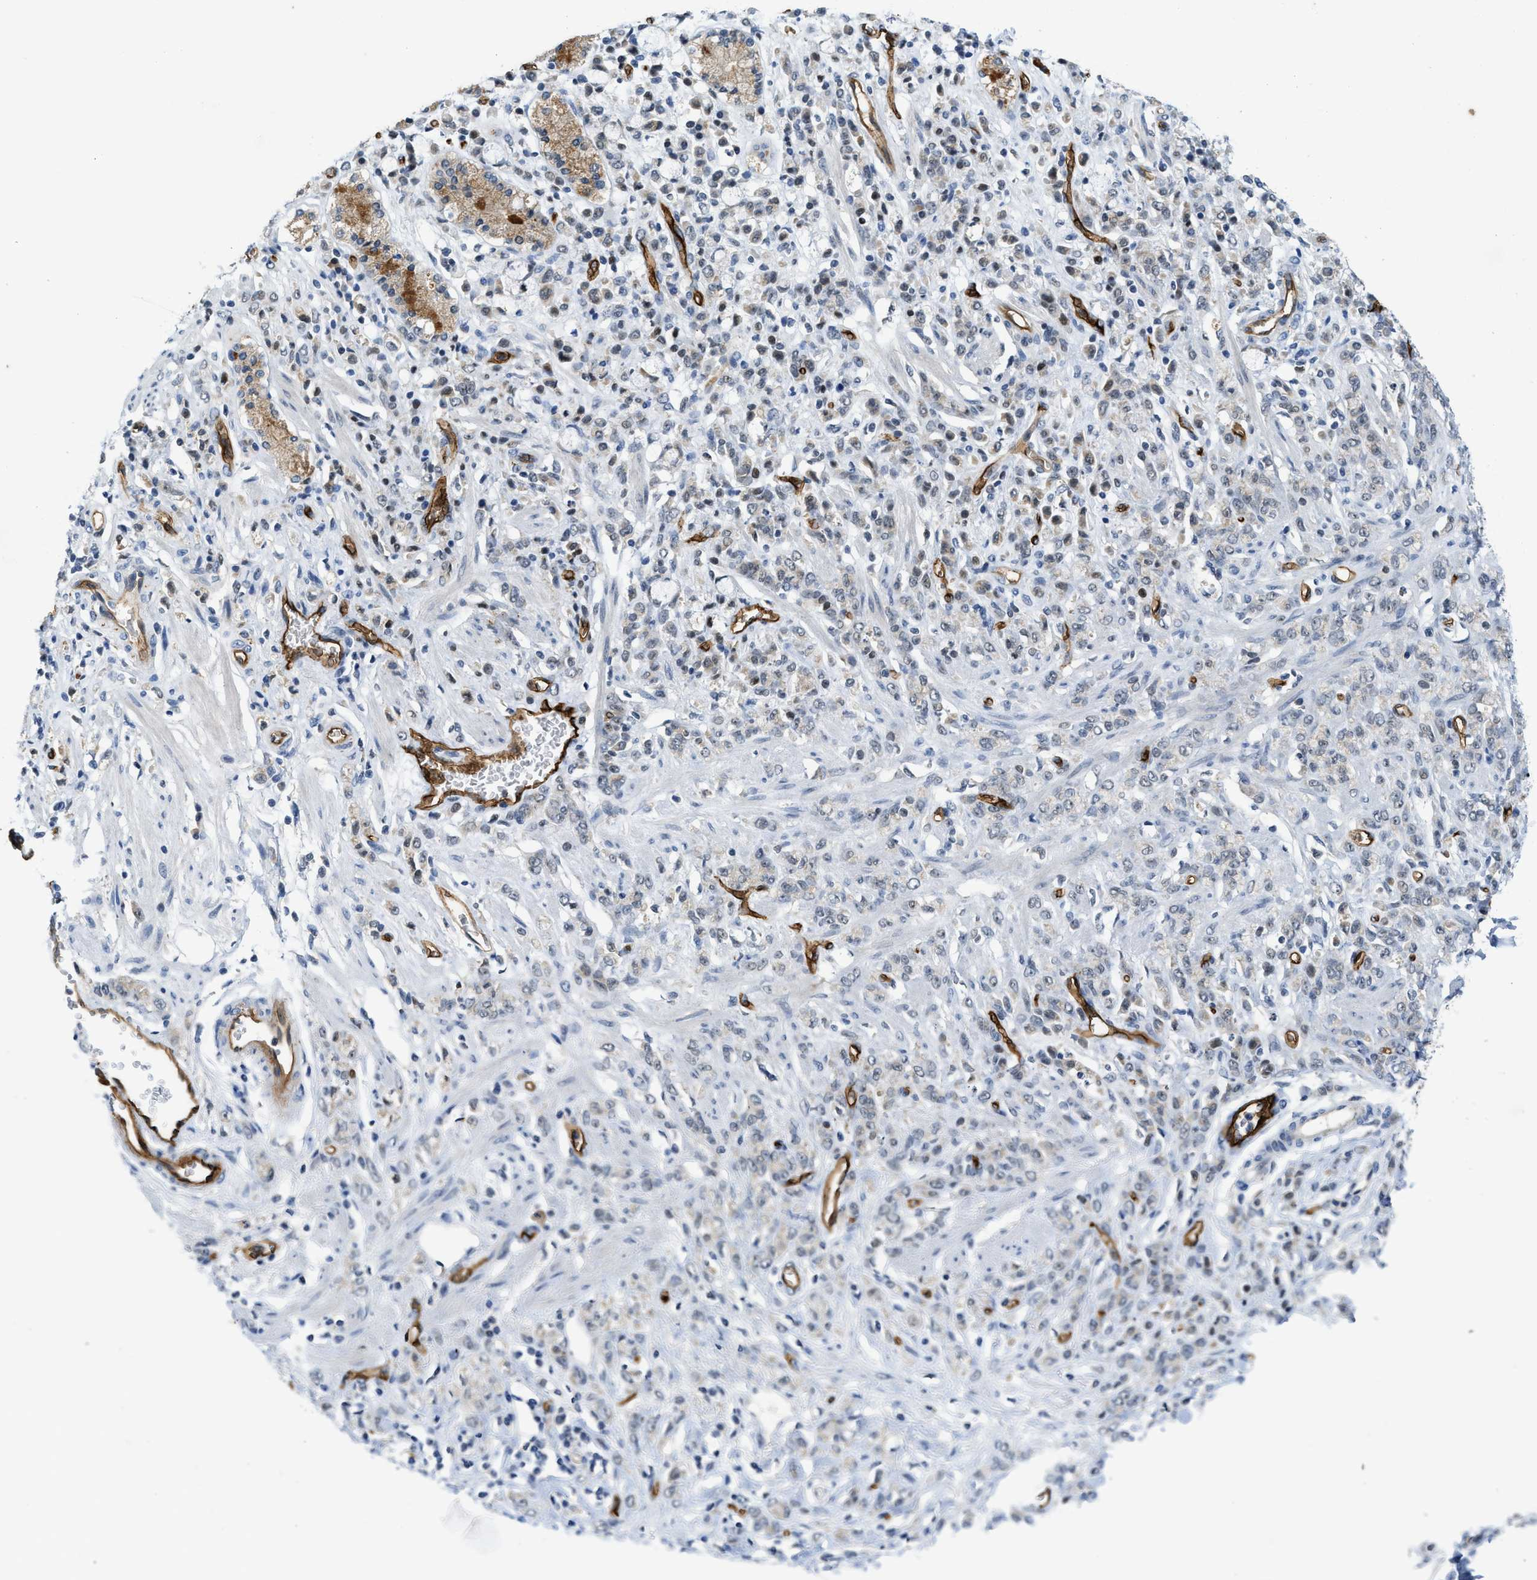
{"staining": {"intensity": "negative", "quantity": "none", "location": "none"}, "tissue": "stomach cancer", "cell_type": "Tumor cells", "image_type": "cancer", "snomed": [{"axis": "morphology", "description": "Normal tissue, NOS"}, {"axis": "morphology", "description": "Adenocarcinoma, NOS"}, {"axis": "topography", "description": "Stomach"}], "caption": "This is an IHC histopathology image of human adenocarcinoma (stomach). There is no positivity in tumor cells.", "gene": "SLCO2A1", "patient": {"sex": "male", "age": 82}}